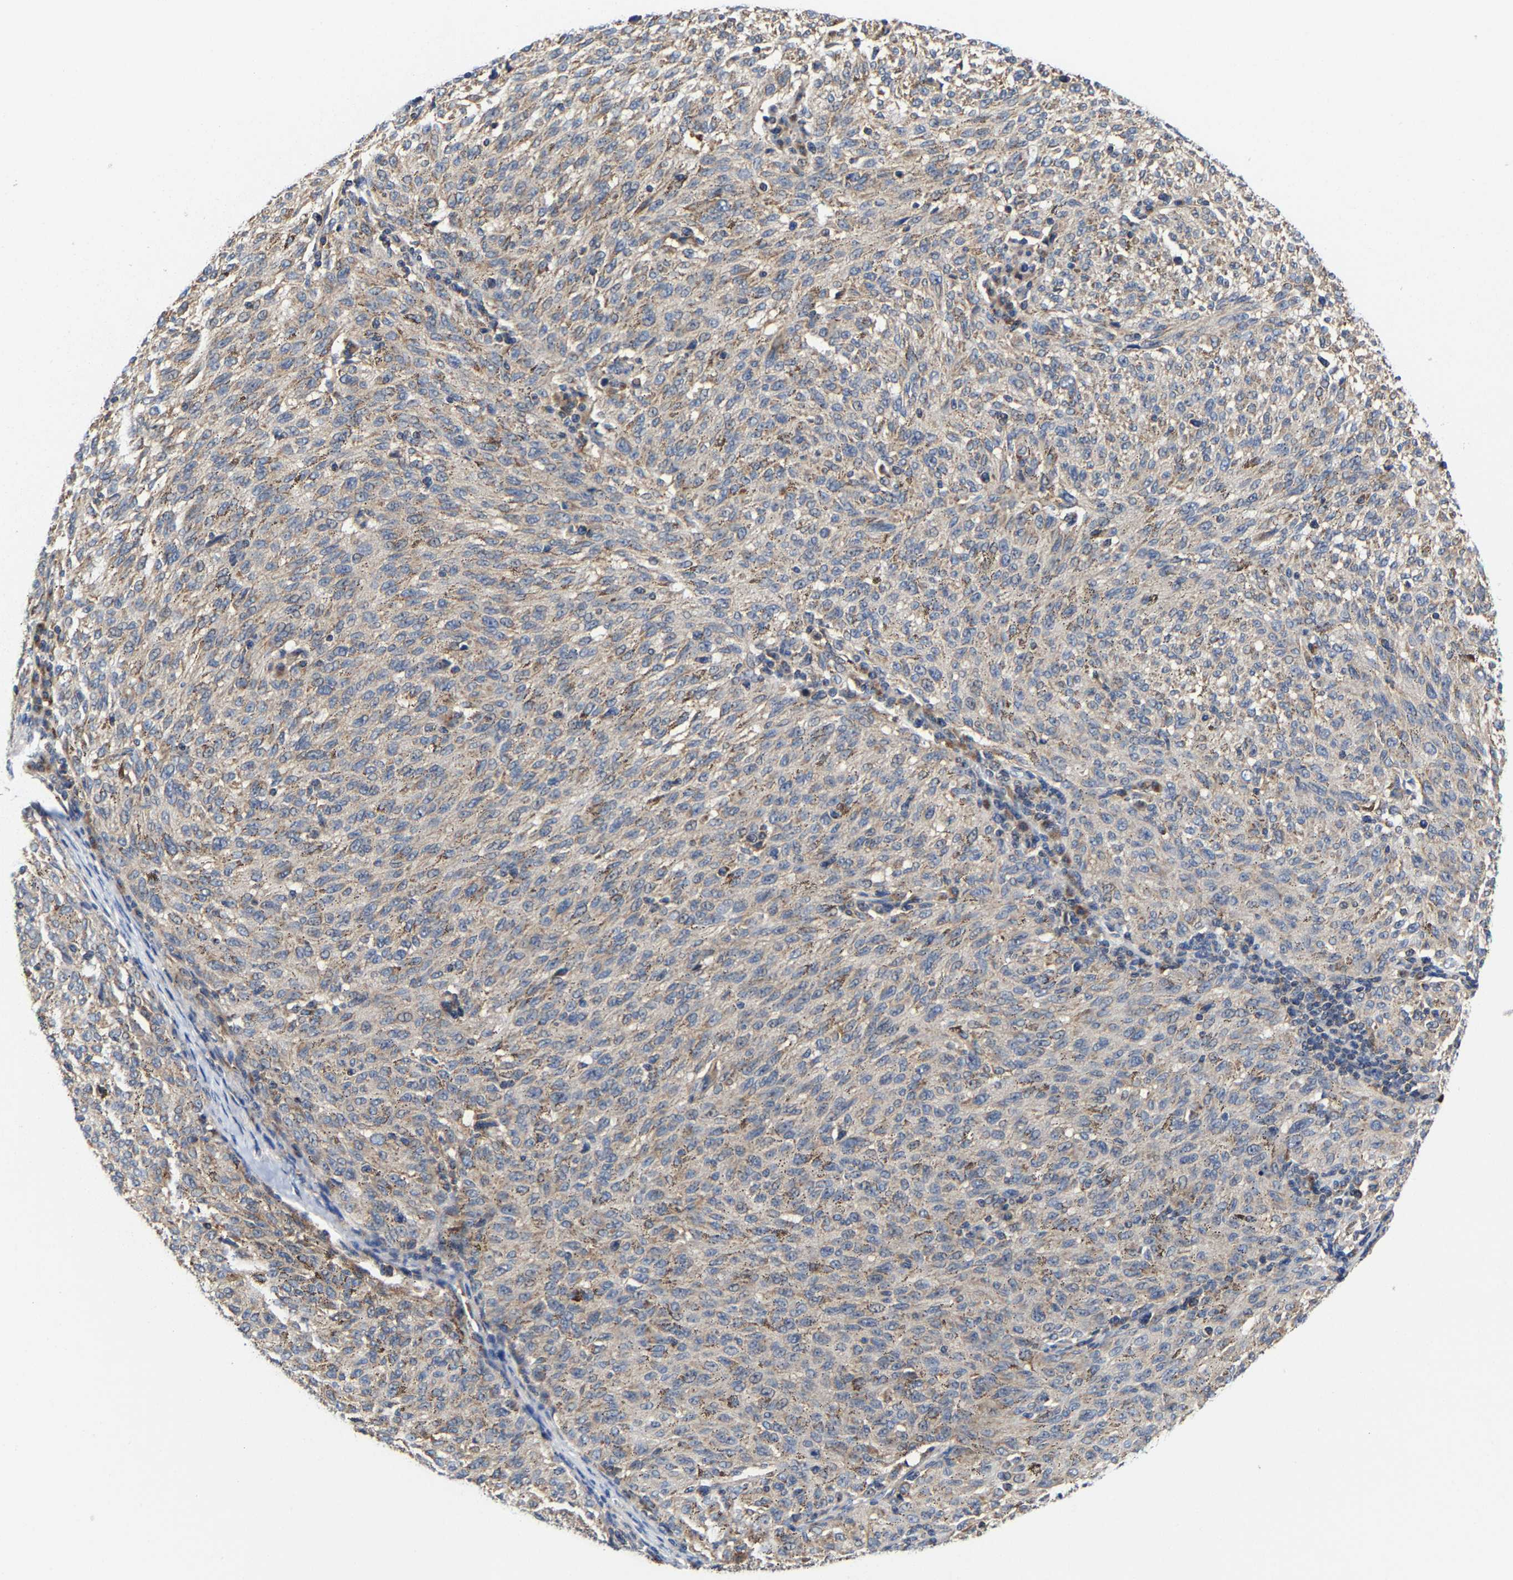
{"staining": {"intensity": "weak", "quantity": "25%-75%", "location": "cytoplasmic/membranous"}, "tissue": "melanoma", "cell_type": "Tumor cells", "image_type": "cancer", "snomed": [{"axis": "morphology", "description": "Malignant melanoma, NOS"}, {"axis": "topography", "description": "Skin"}], "caption": "Human malignant melanoma stained with a protein marker displays weak staining in tumor cells.", "gene": "PFKFB3", "patient": {"sex": "female", "age": 72}}